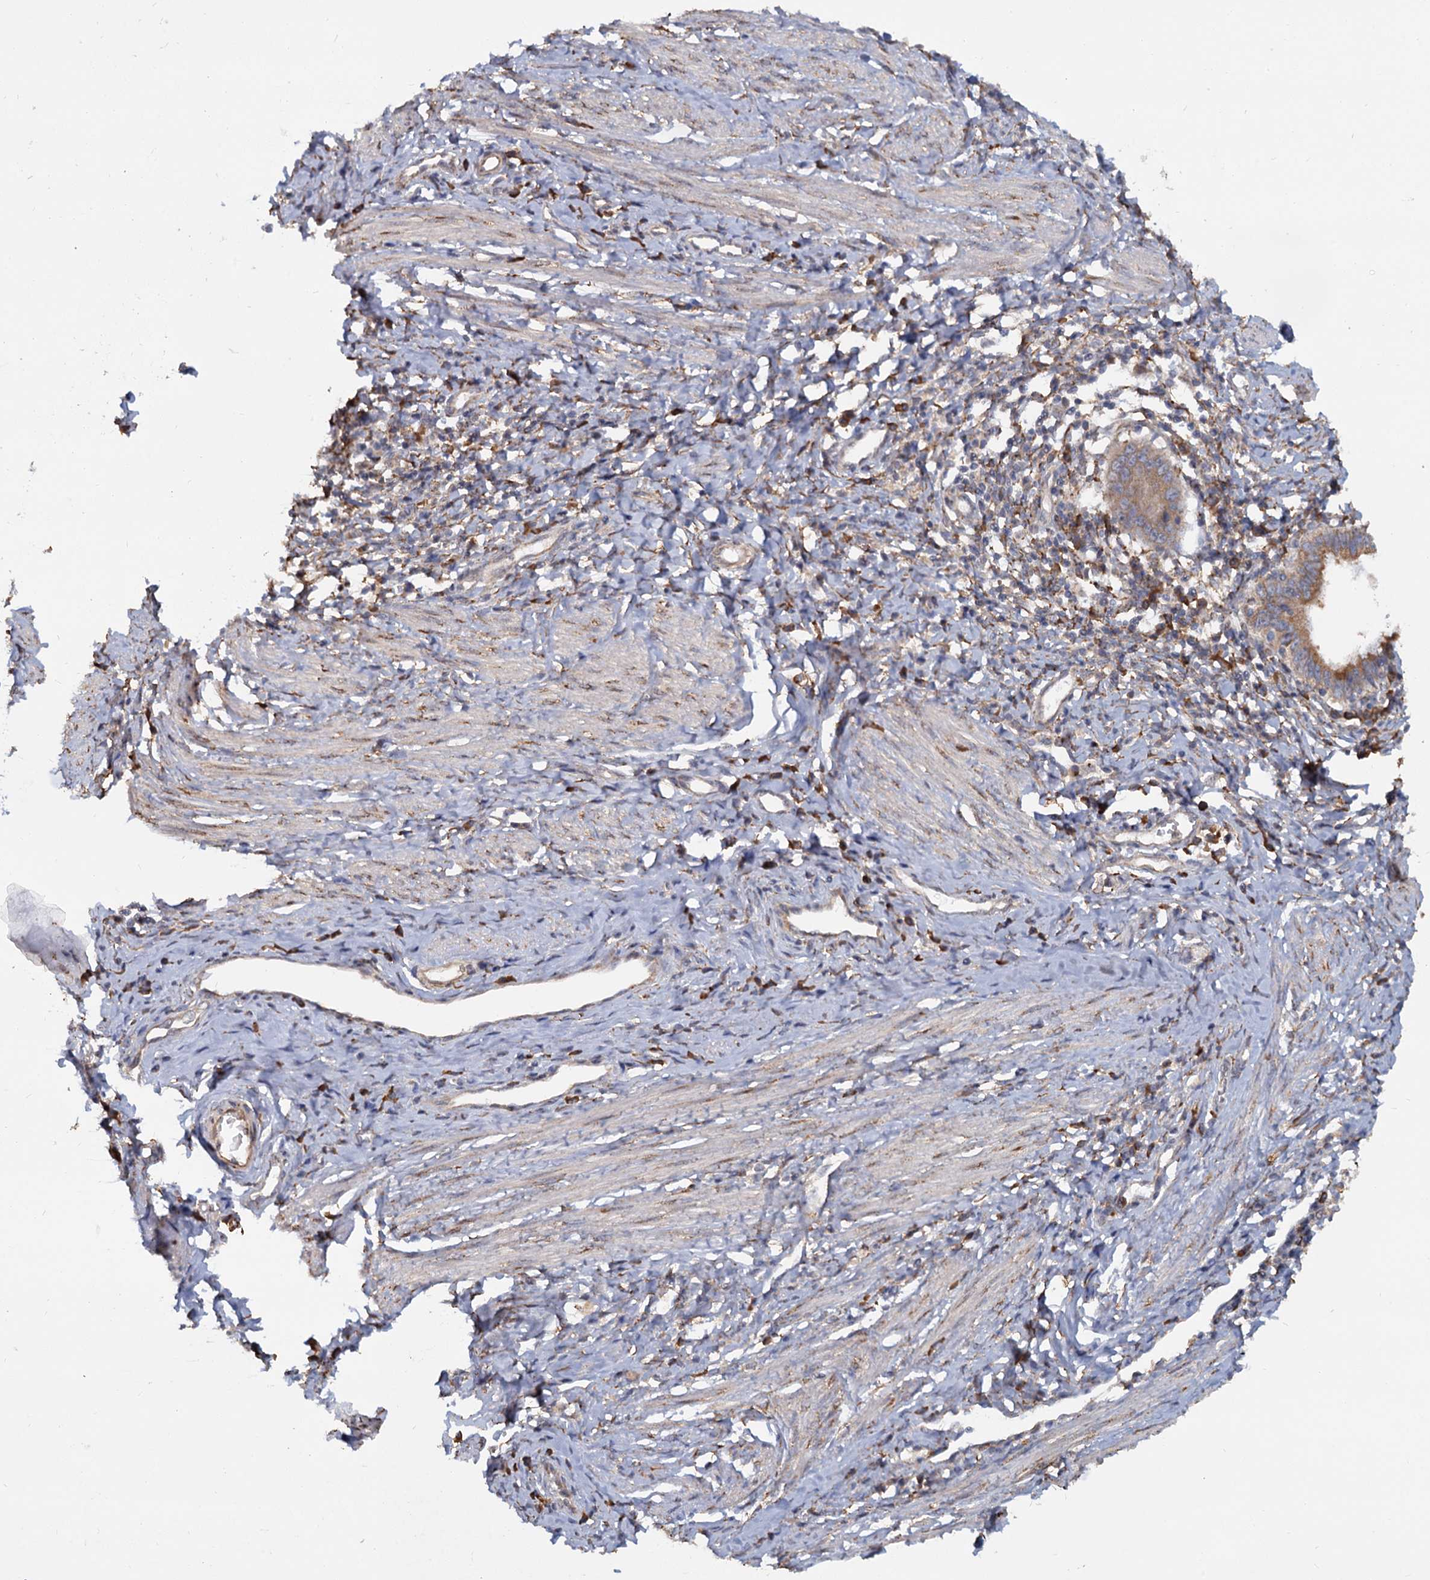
{"staining": {"intensity": "moderate", "quantity": ">75%", "location": "cytoplasmic/membranous"}, "tissue": "cervical cancer", "cell_type": "Tumor cells", "image_type": "cancer", "snomed": [{"axis": "morphology", "description": "Adenocarcinoma, NOS"}, {"axis": "topography", "description": "Cervix"}], "caption": "The histopathology image displays a brown stain indicating the presence of a protein in the cytoplasmic/membranous of tumor cells in cervical adenocarcinoma. (brown staining indicates protein expression, while blue staining denotes nuclei).", "gene": "LRRC51", "patient": {"sex": "female", "age": 36}}